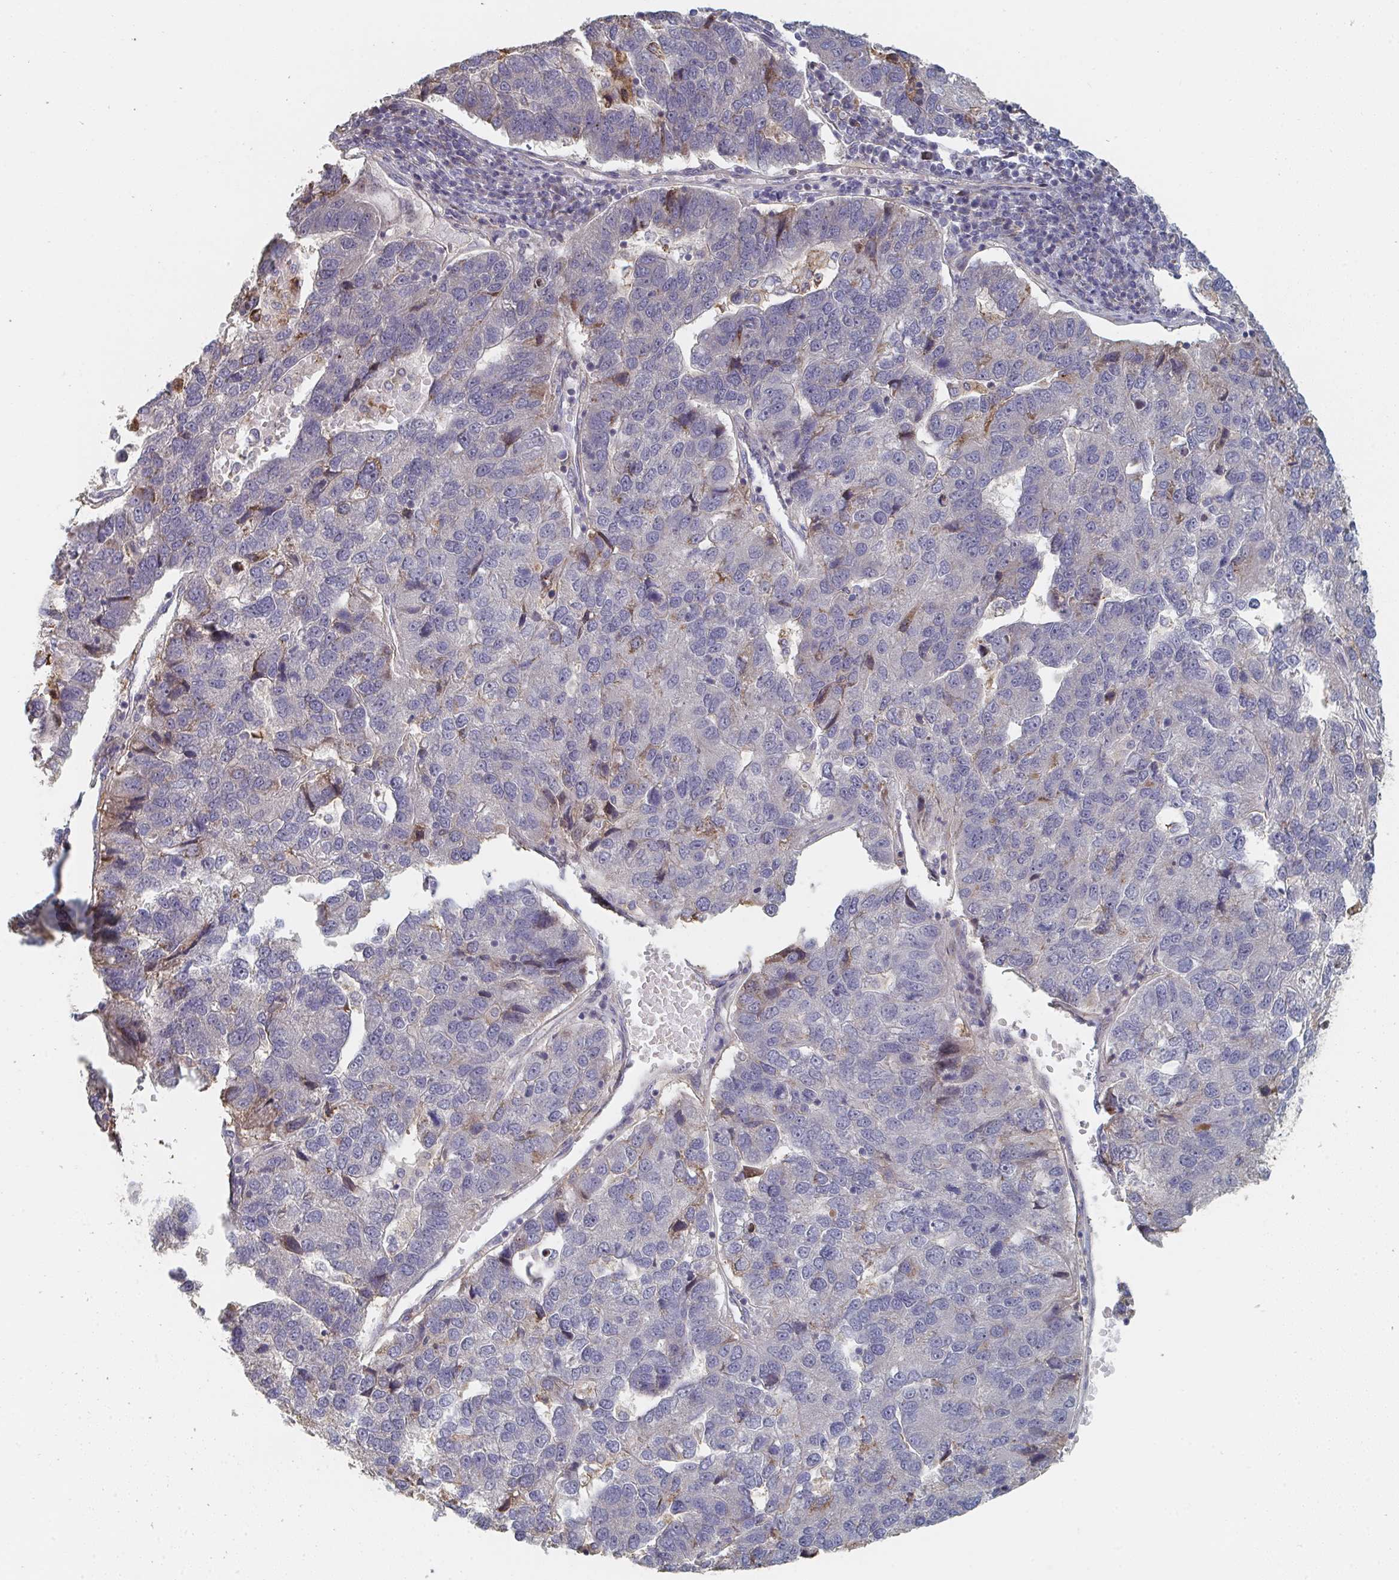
{"staining": {"intensity": "negative", "quantity": "none", "location": "none"}, "tissue": "pancreatic cancer", "cell_type": "Tumor cells", "image_type": "cancer", "snomed": [{"axis": "morphology", "description": "Adenocarcinoma, NOS"}, {"axis": "topography", "description": "Pancreas"}], "caption": "Protein analysis of pancreatic cancer (adenocarcinoma) demonstrates no significant staining in tumor cells.", "gene": "PTEN", "patient": {"sex": "female", "age": 61}}